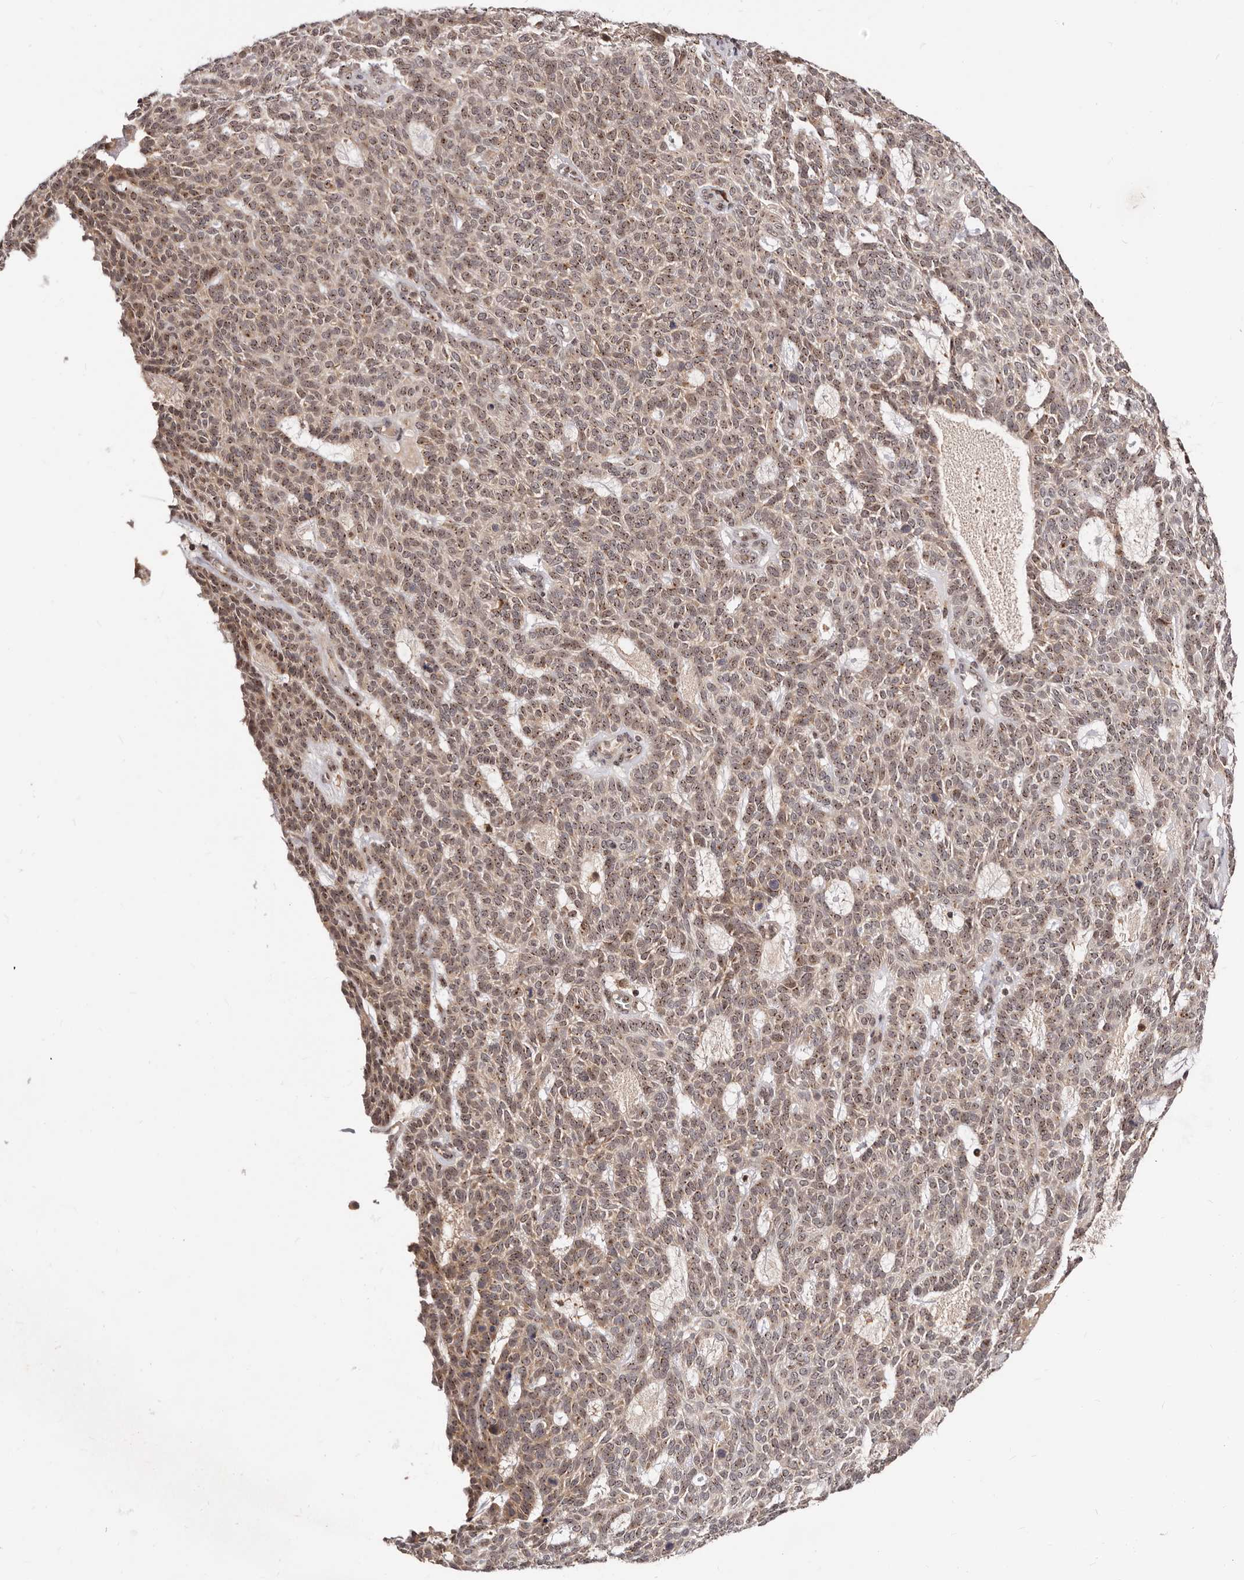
{"staining": {"intensity": "moderate", "quantity": ">75%", "location": "cytoplasmic/membranous,nuclear"}, "tissue": "skin cancer", "cell_type": "Tumor cells", "image_type": "cancer", "snomed": [{"axis": "morphology", "description": "Squamous cell carcinoma, NOS"}, {"axis": "topography", "description": "Skin"}], "caption": "Skin cancer (squamous cell carcinoma) was stained to show a protein in brown. There is medium levels of moderate cytoplasmic/membranous and nuclear expression in about >75% of tumor cells.", "gene": "APOL6", "patient": {"sex": "female", "age": 90}}